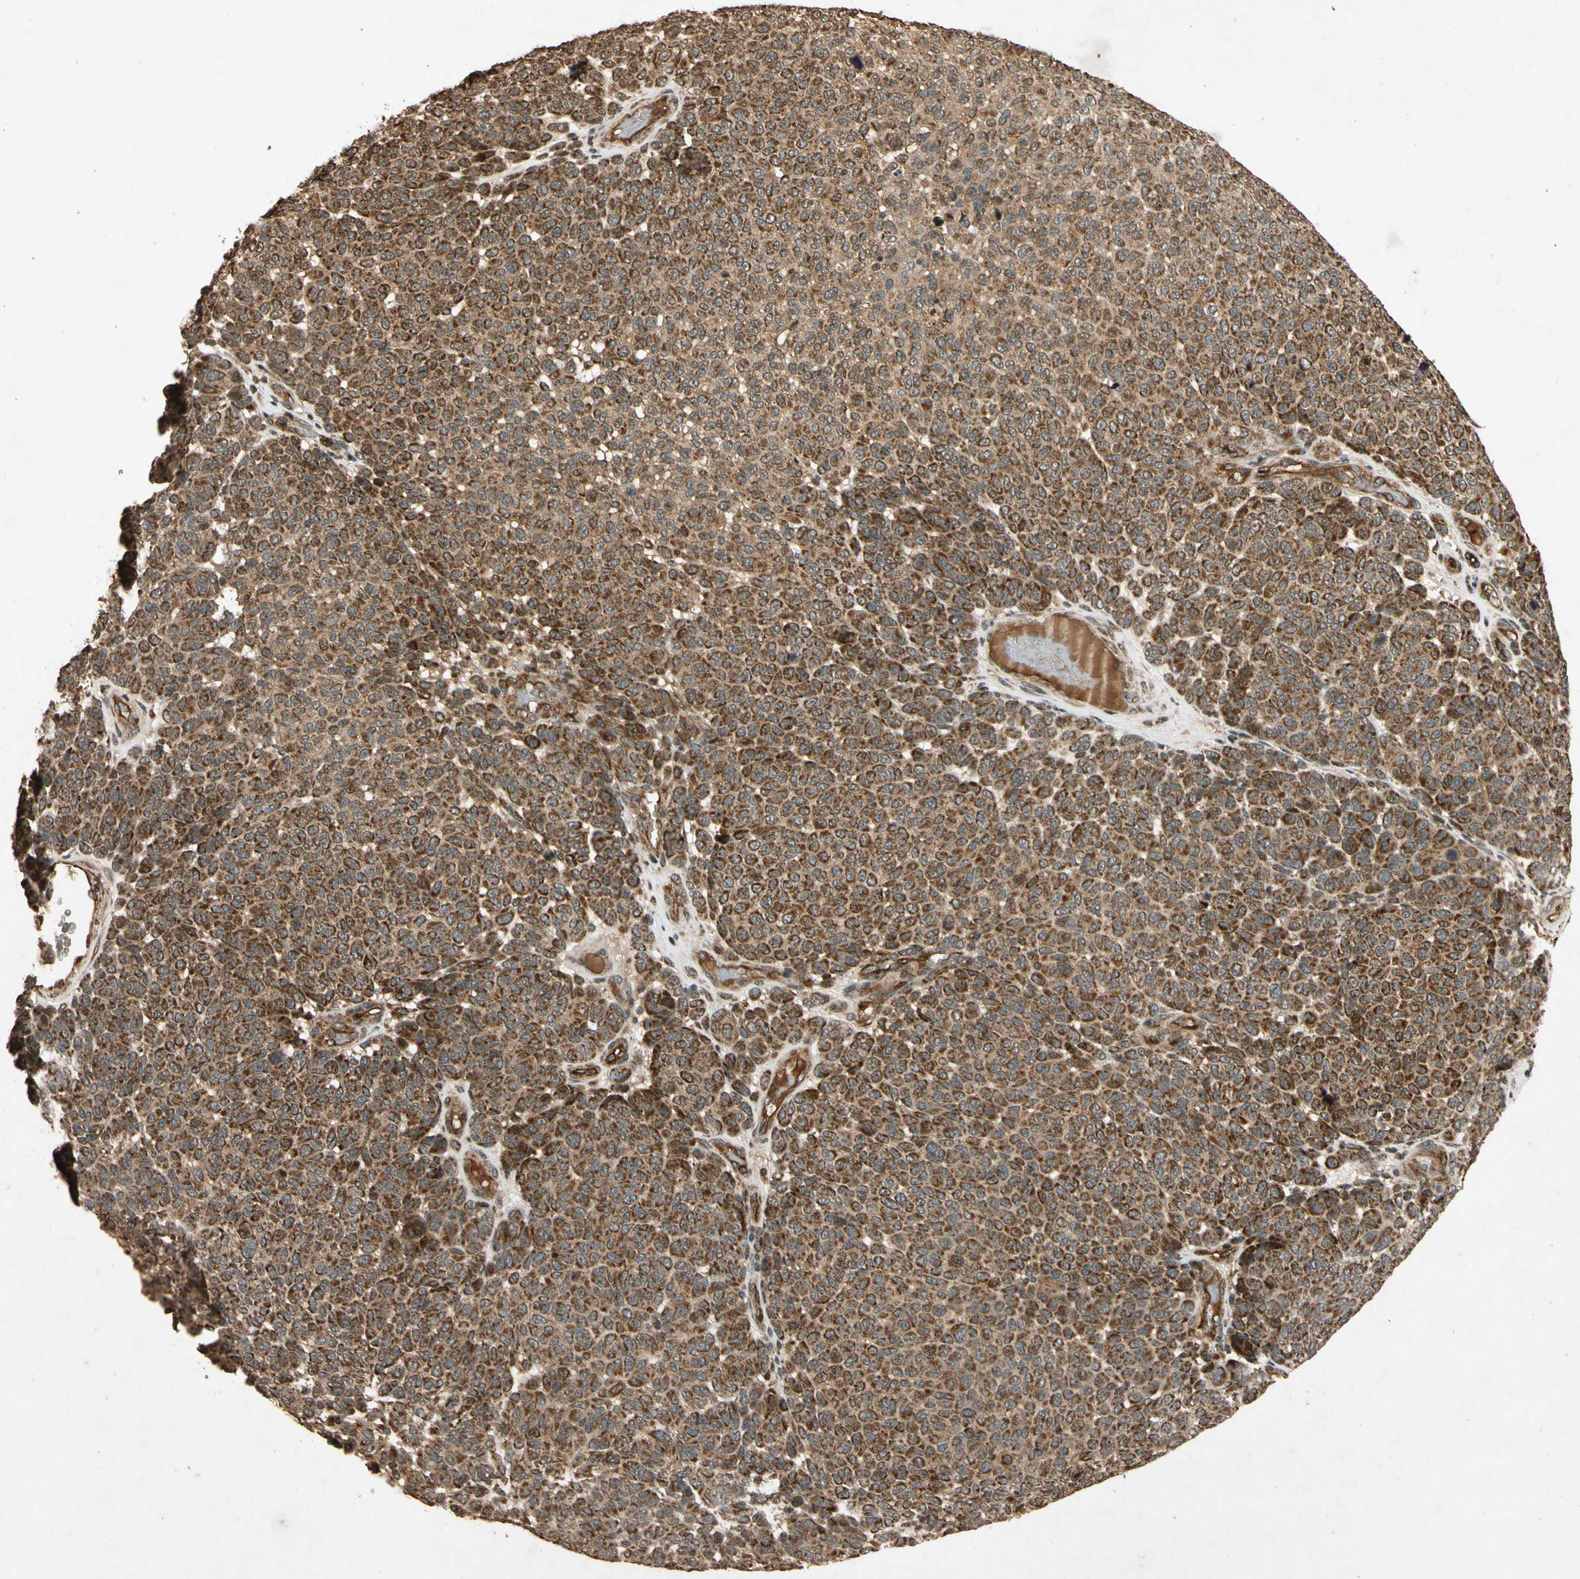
{"staining": {"intensity": "strong", "quantity": ">75%", "location": "cytoplasmic/membranous"}, "tissue": "melanoma", "cell_type": "Tumor cells", "image_type": "cancer", "snomed": [{"axis": "morphology", "description": "Malignant melanoma, NOS"}, {"axis": "topography", "description": "Skin"}], "caption": "Immunohistochemical staining of melanoma shows strong cytoplasmic/membranous protein expression in about >75% of tumor cells.", "gene": "TXN2", "patient": {"sex": "male", "age": 59}}